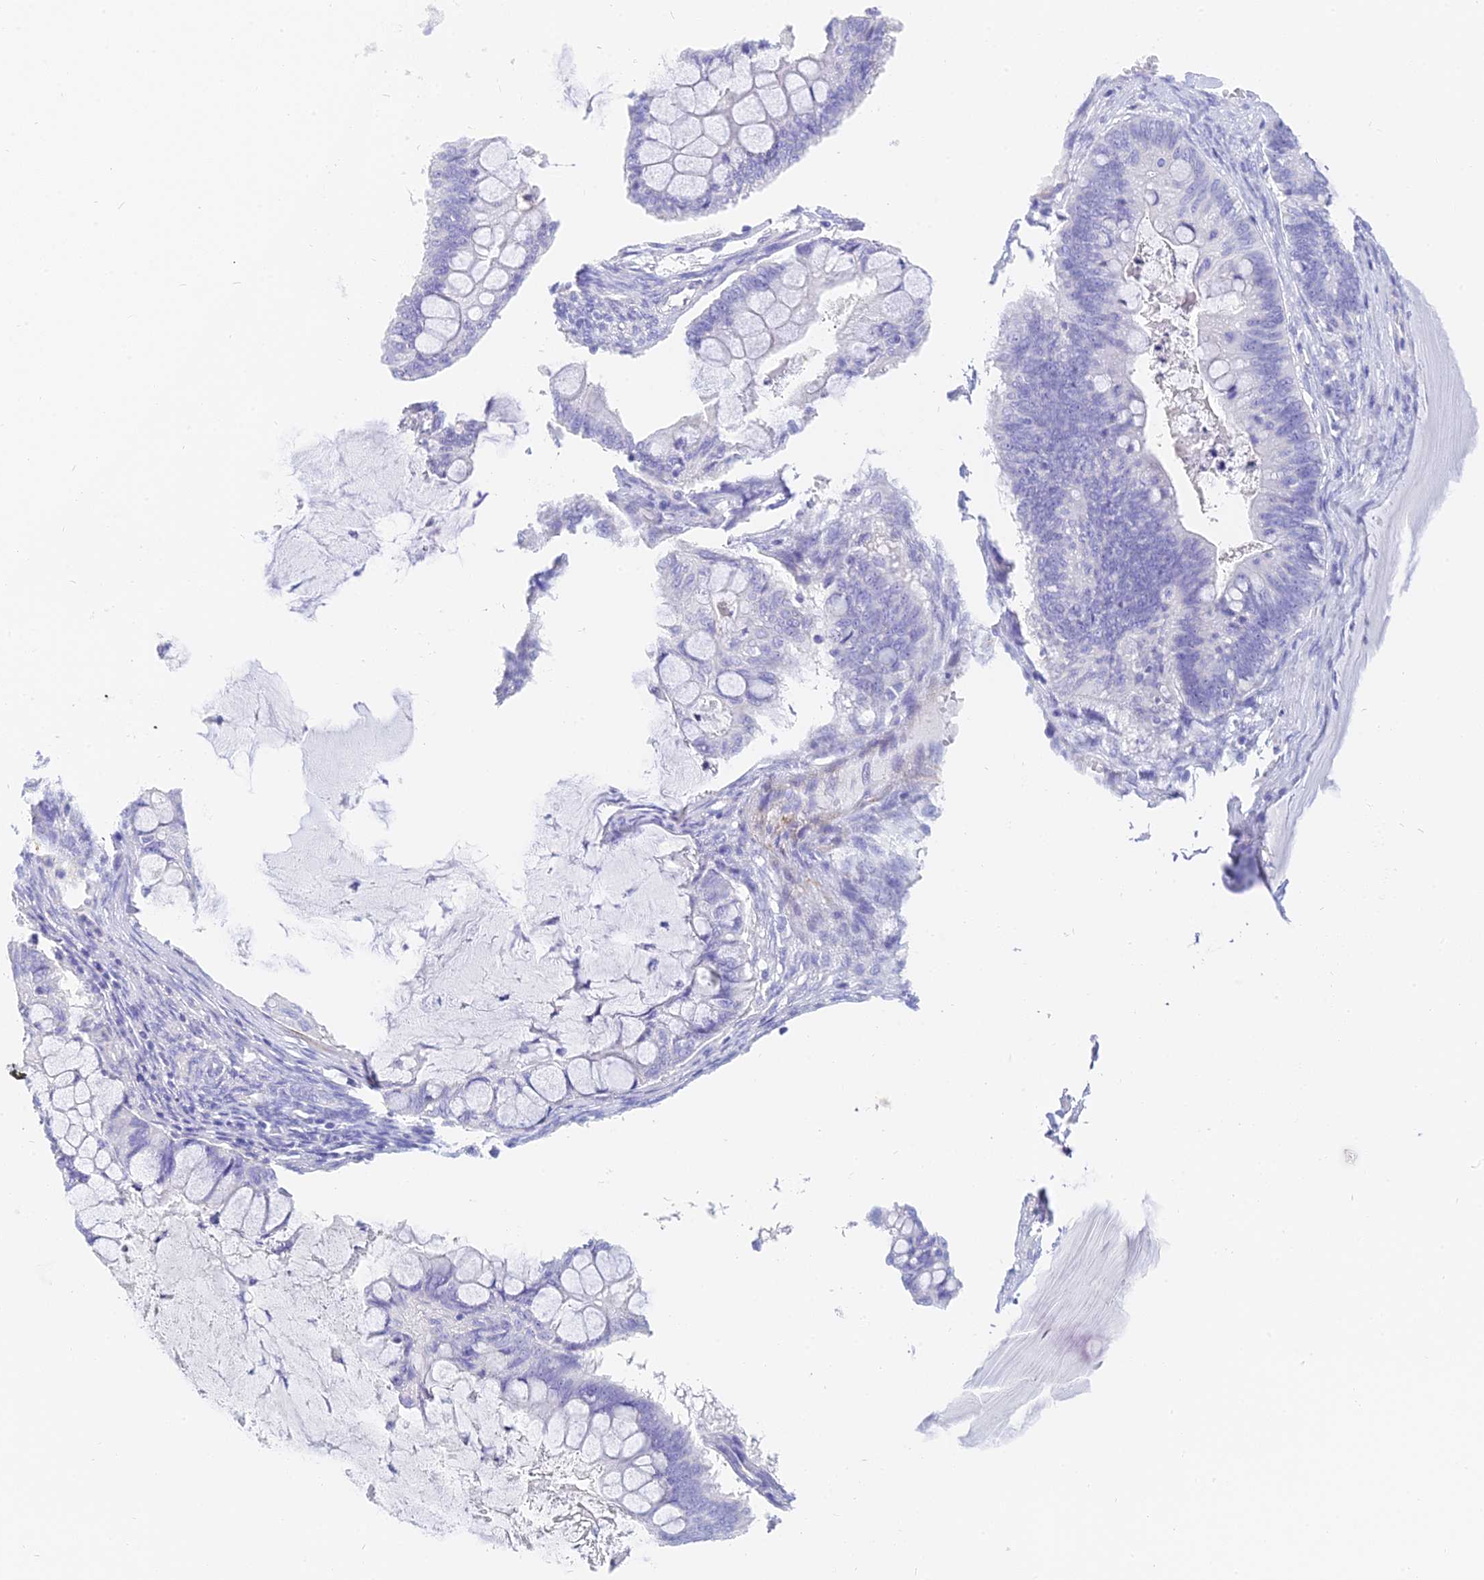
{"staining": {"intensity": "negative", "quantity": "none", "location": "none"}, "tissue": "ovarian cancer", "cell_type": "Tumor cells", "image_type": "cancer", "snomed": [{"axis": "morphology", "description": "Cystadenocarcinoma, mucinous, NOS"}, {"axis": "topography", "description": "Ovary"}], "caption": "Immunohistochemistry (IHC) image of neoplastic tissue: ovarian cancer (mucinous cystadenocarcinoma) stained with DAB (3,3'-diaminobenzidine) demonstrates no significant protein positivity in tumor cells.", "gene": "SLC36A2", "patient": {"sex": "female", "age": 61}}